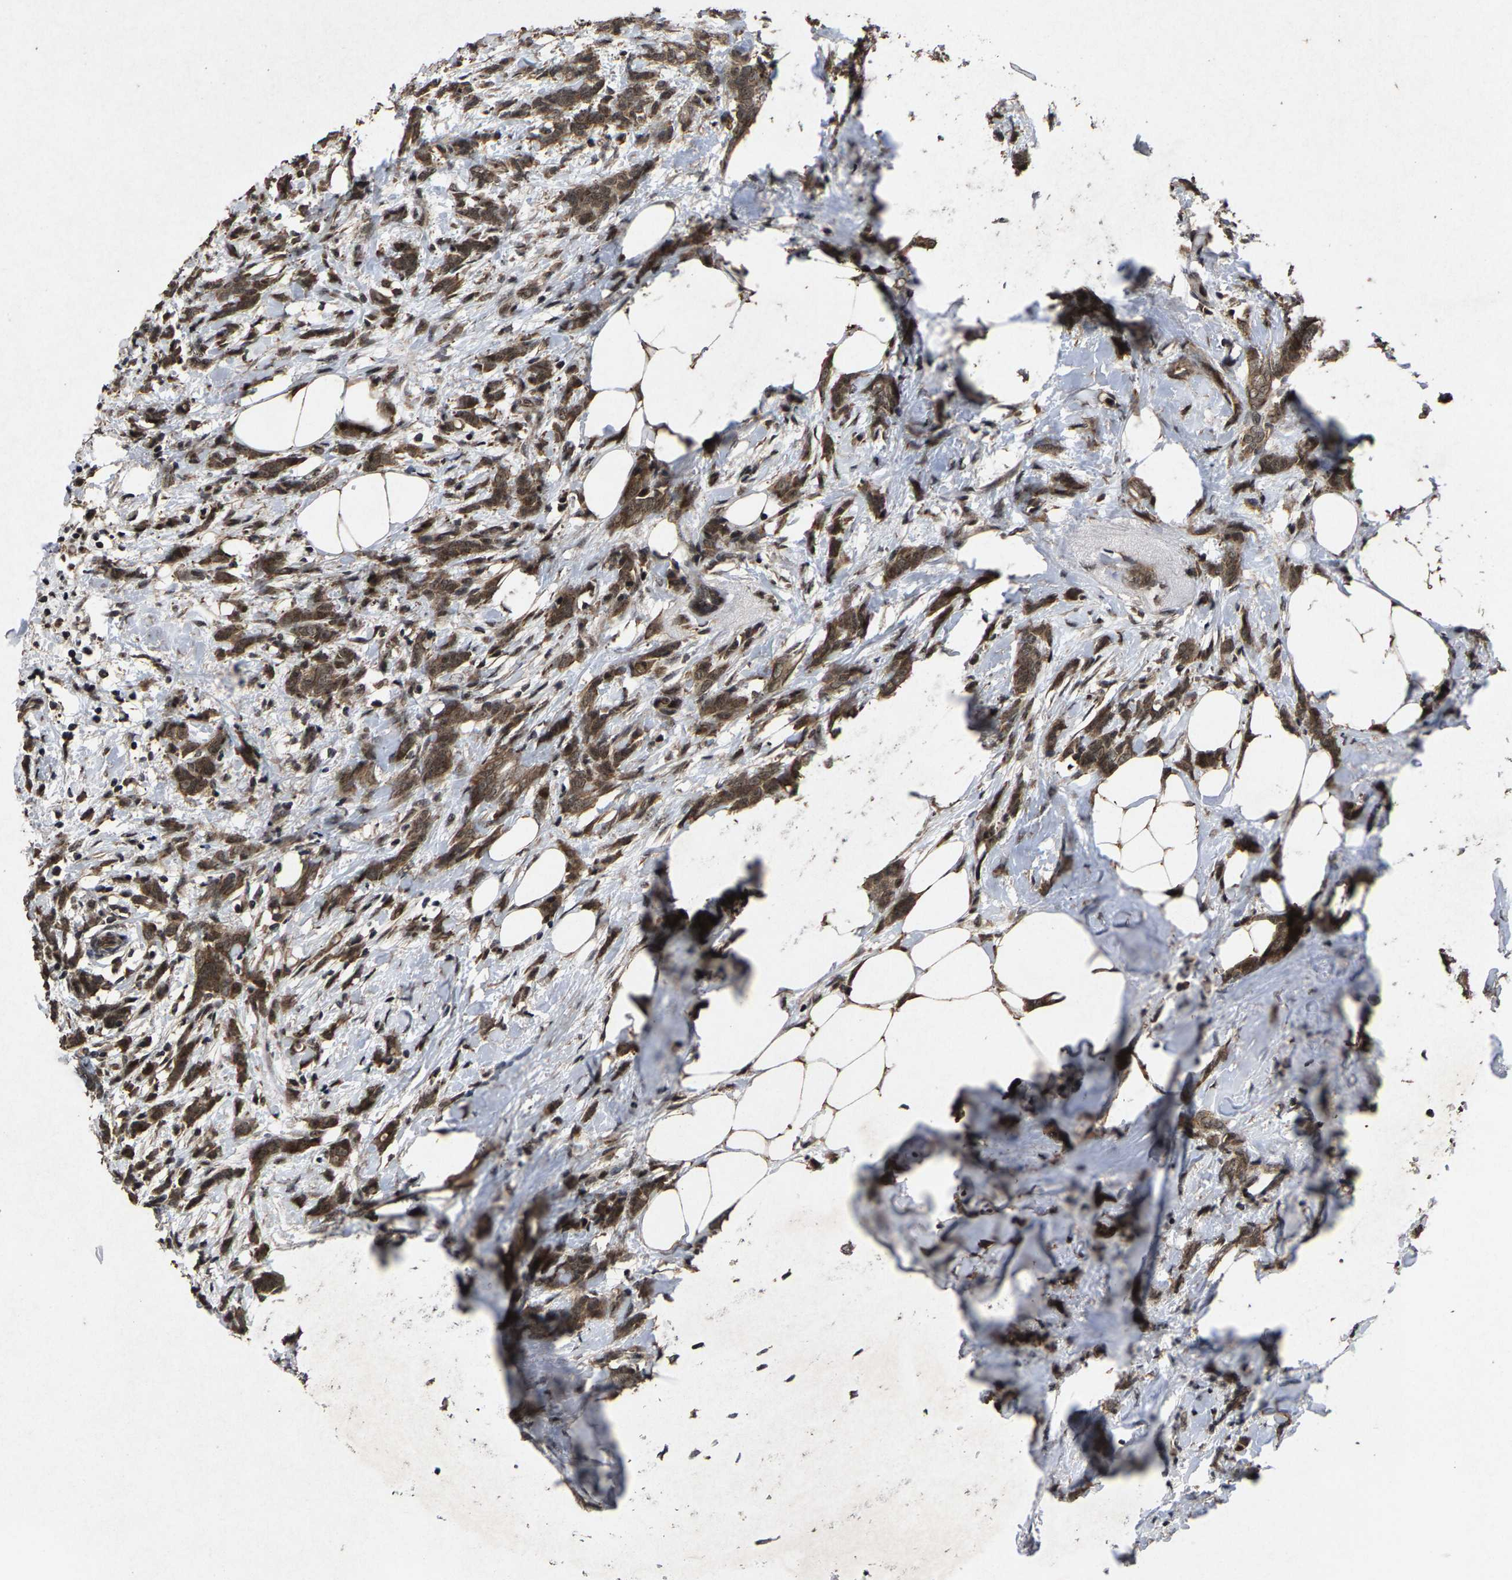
{"staining": {"intensity": "moderate", "quantity": ">75%", "location": "cytoplasmic/membranous,nuclear"}, "tissue": "breast cancer", "cell_type": "Tumor cells", "image_type": "cancer", "snomed": [{"axis": "morphology", "description": "Lobular carcinoma, in situ"}, {"axis": "morphology", "description": "Lobular carcinoma"}, {"axis": "topography", "description": "Breast"}], "caption": "Breast lobular carcinoma in situ stained with a protein marker exhibits moderate staining in tumor cells.", "gene": "HAUS6", "patient": {"sex": "female", "age": 41}}